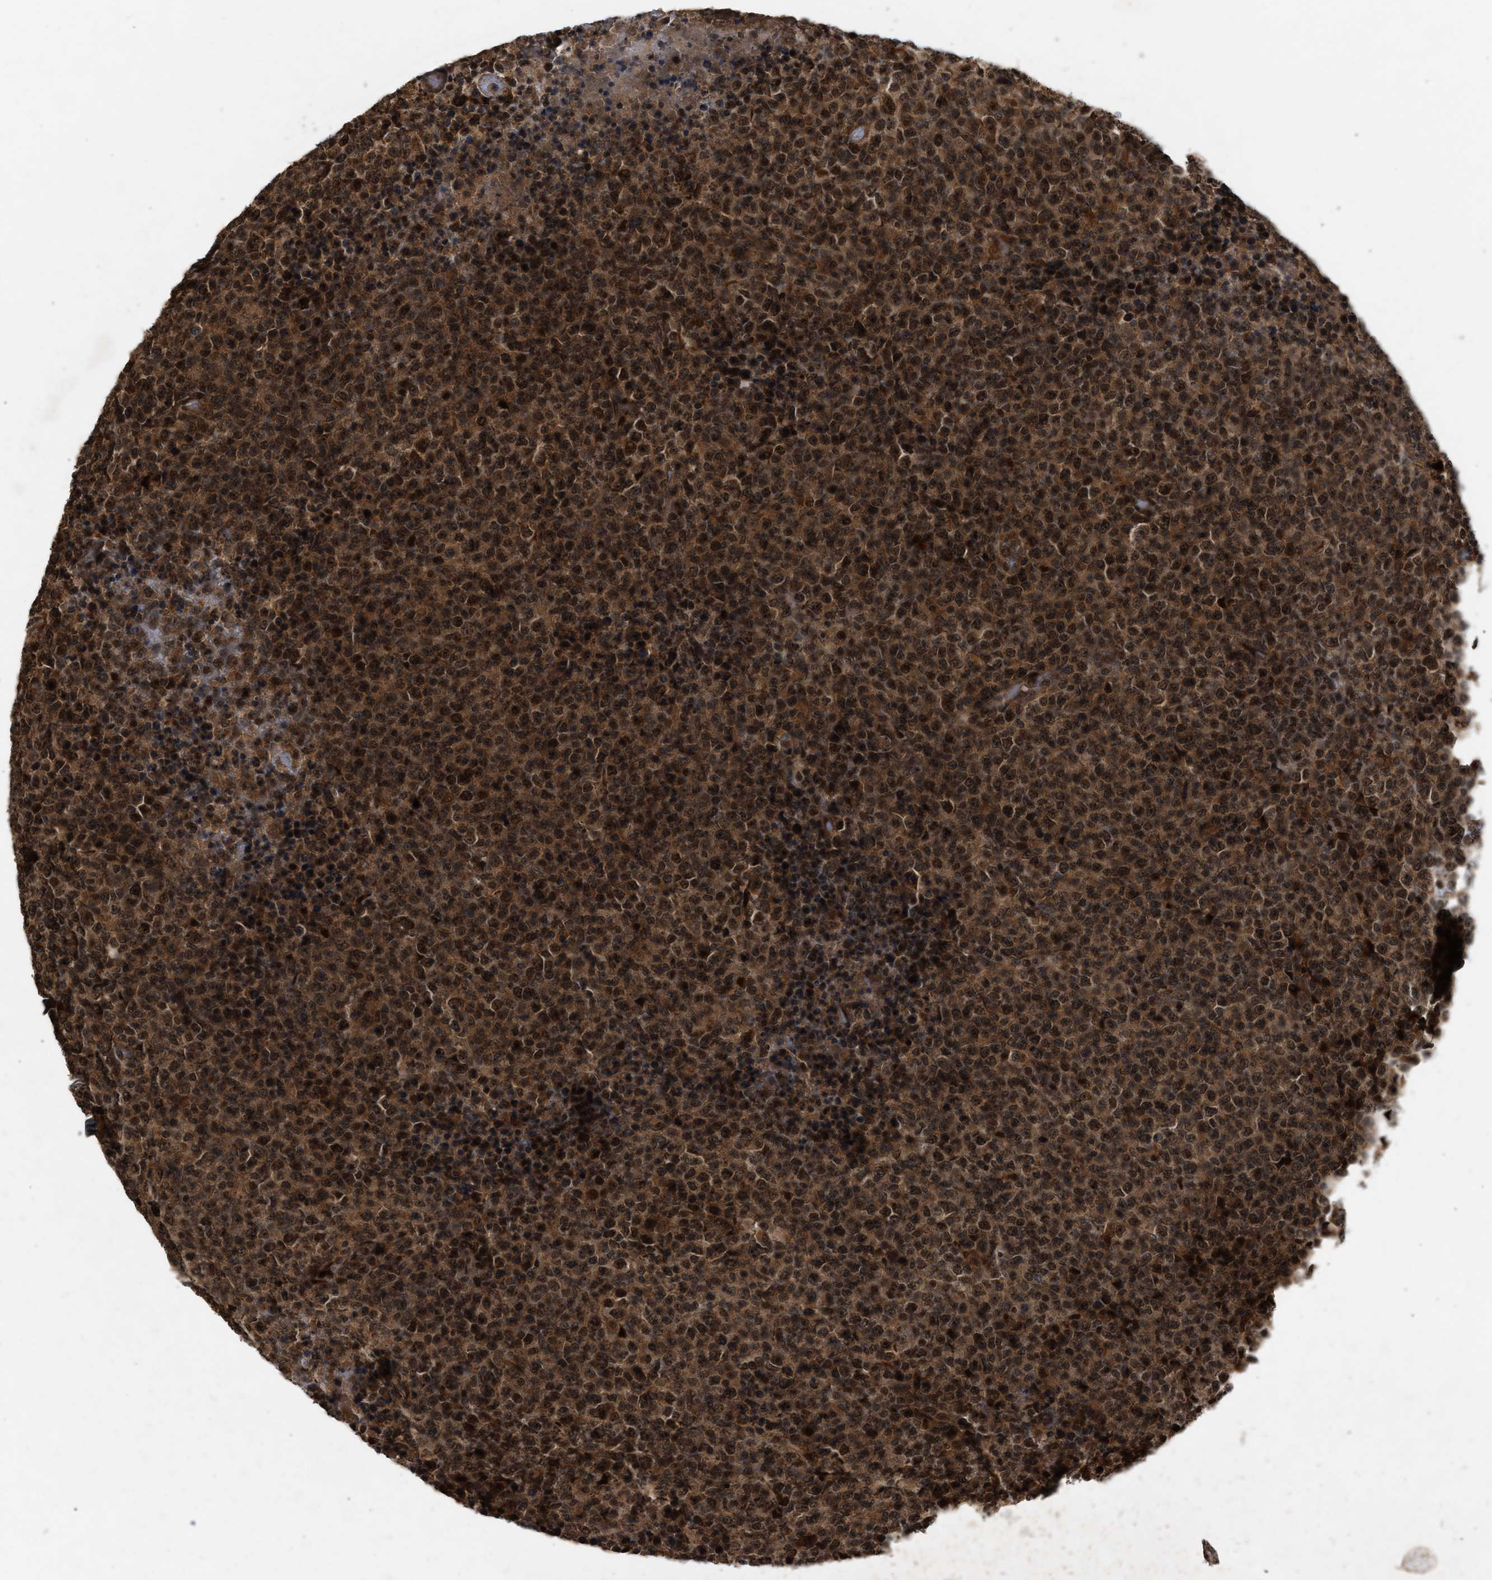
{"staining": {"intensity": "moderate", "quantity": ">75%", "location": "nuclear"}, "tissue": "lymphoma", "cell_type": "Tumor cells", "image_type": "cancer", "snomed": [{"axis": "morphology", "description": "Malignant lymphoma, non-Hodgkin's type, High grade"}, {"axis": "topography", "description": "Lymph node"}], "caption": "Moderate nuclear protein expression is identified in about >75% of tumor cells in high-grade malignant lymphoma, non-Hodgkin's type. (IHC, brightfield microscopy, high magnification).", "gene": "RUSC2", "patient": {"sex": "male", "age": 13}}